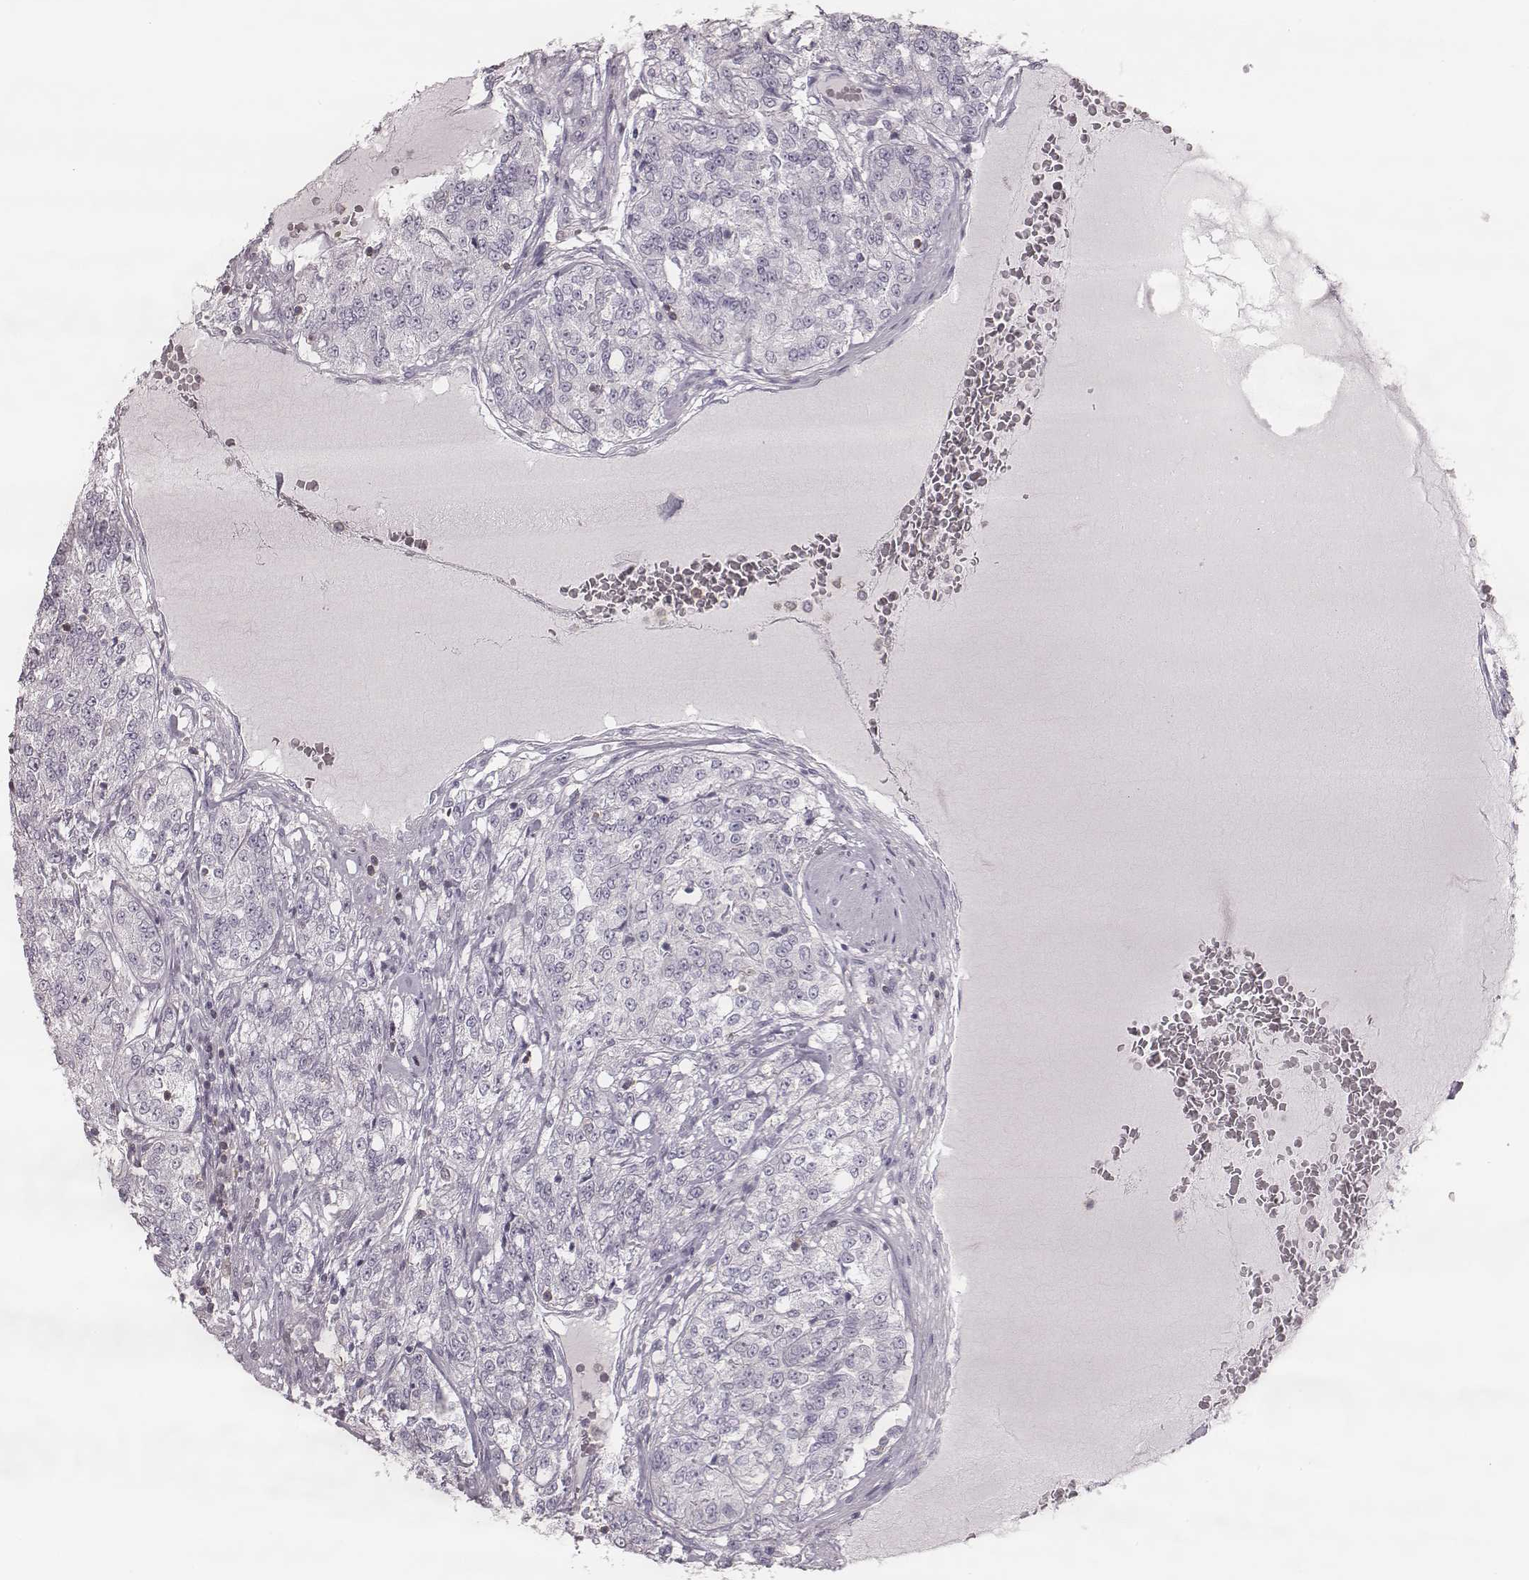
{"staining": {"intensity": "negative", "quantity": "none", "location": "none"}, "tissue": "renal cancer", "cell_type": "Tumor cells", "image_type": "cancer", "snomed": [{"axis": "morphology", "description": "Adenocarcinoma, NOS"}, {"axis": "topography", "description": "Kidney"}], "caption": "Adenocarcinoma (renal) stained for a protein using immunohistochemistry (IHC) shows no positivity tumor cells.", "gene": "ZNF365", "patient": {"sex": "female", "age": 63}}